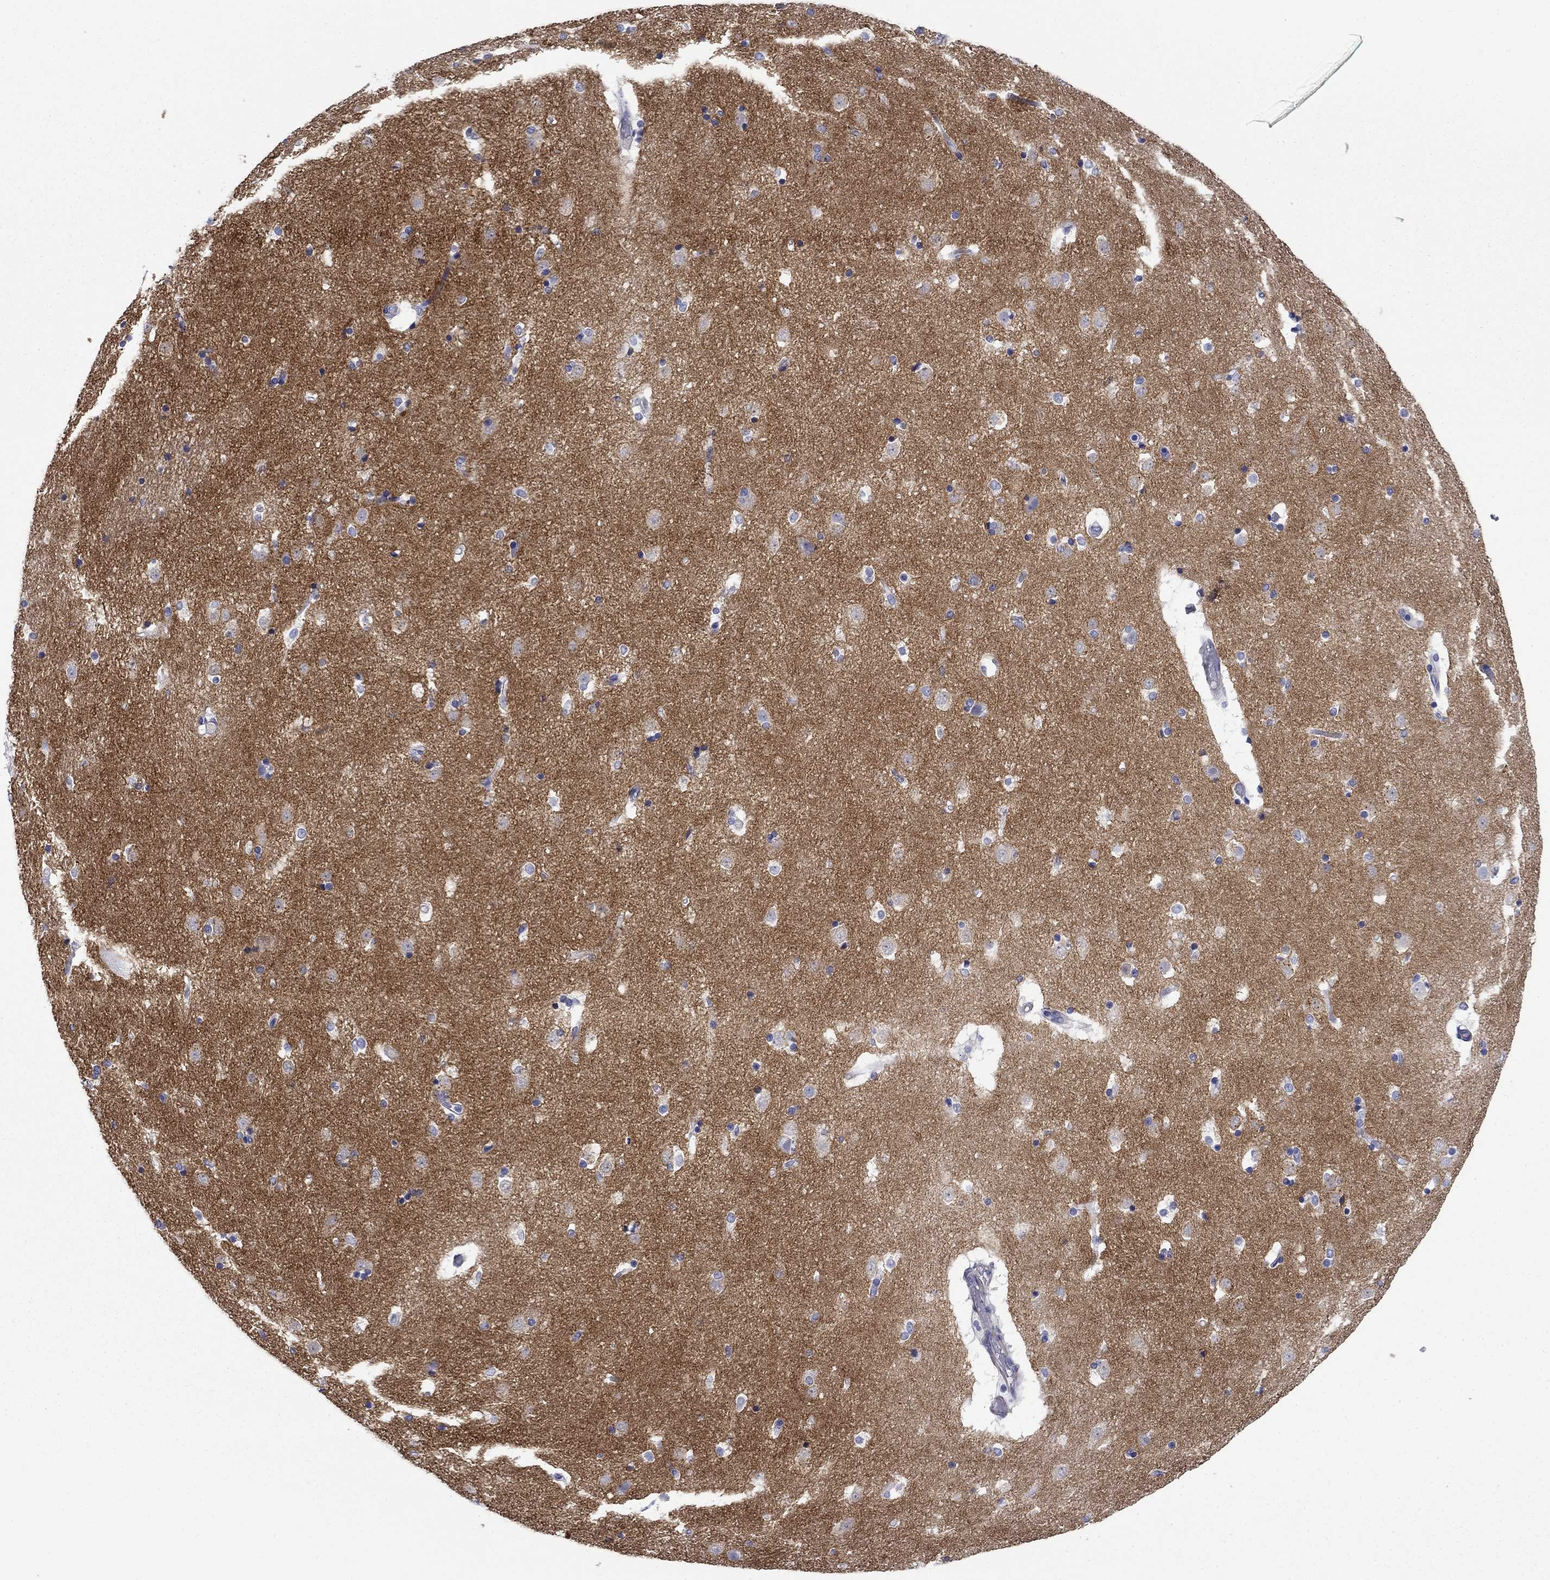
{"staining": {"intensity": "negative", "quantity": "none", "location": "none"}, "tissue": "caudate", "cell_type": "Glial cells", "image_type": "normal", "snomed": [{"axis": "morphology", "description": "Normal tissue, NOS"}, {"axis": "topography", "description": "Lateral ventricle wall"}], "caption": "Immunohistochemical staining of benign human caudate exhibits no significant positivity in glial cells. (IHC, brightfield microscopy, high magnification).", "gene": "PRKCG", "patient": {"sex": "male", "age": 51}}